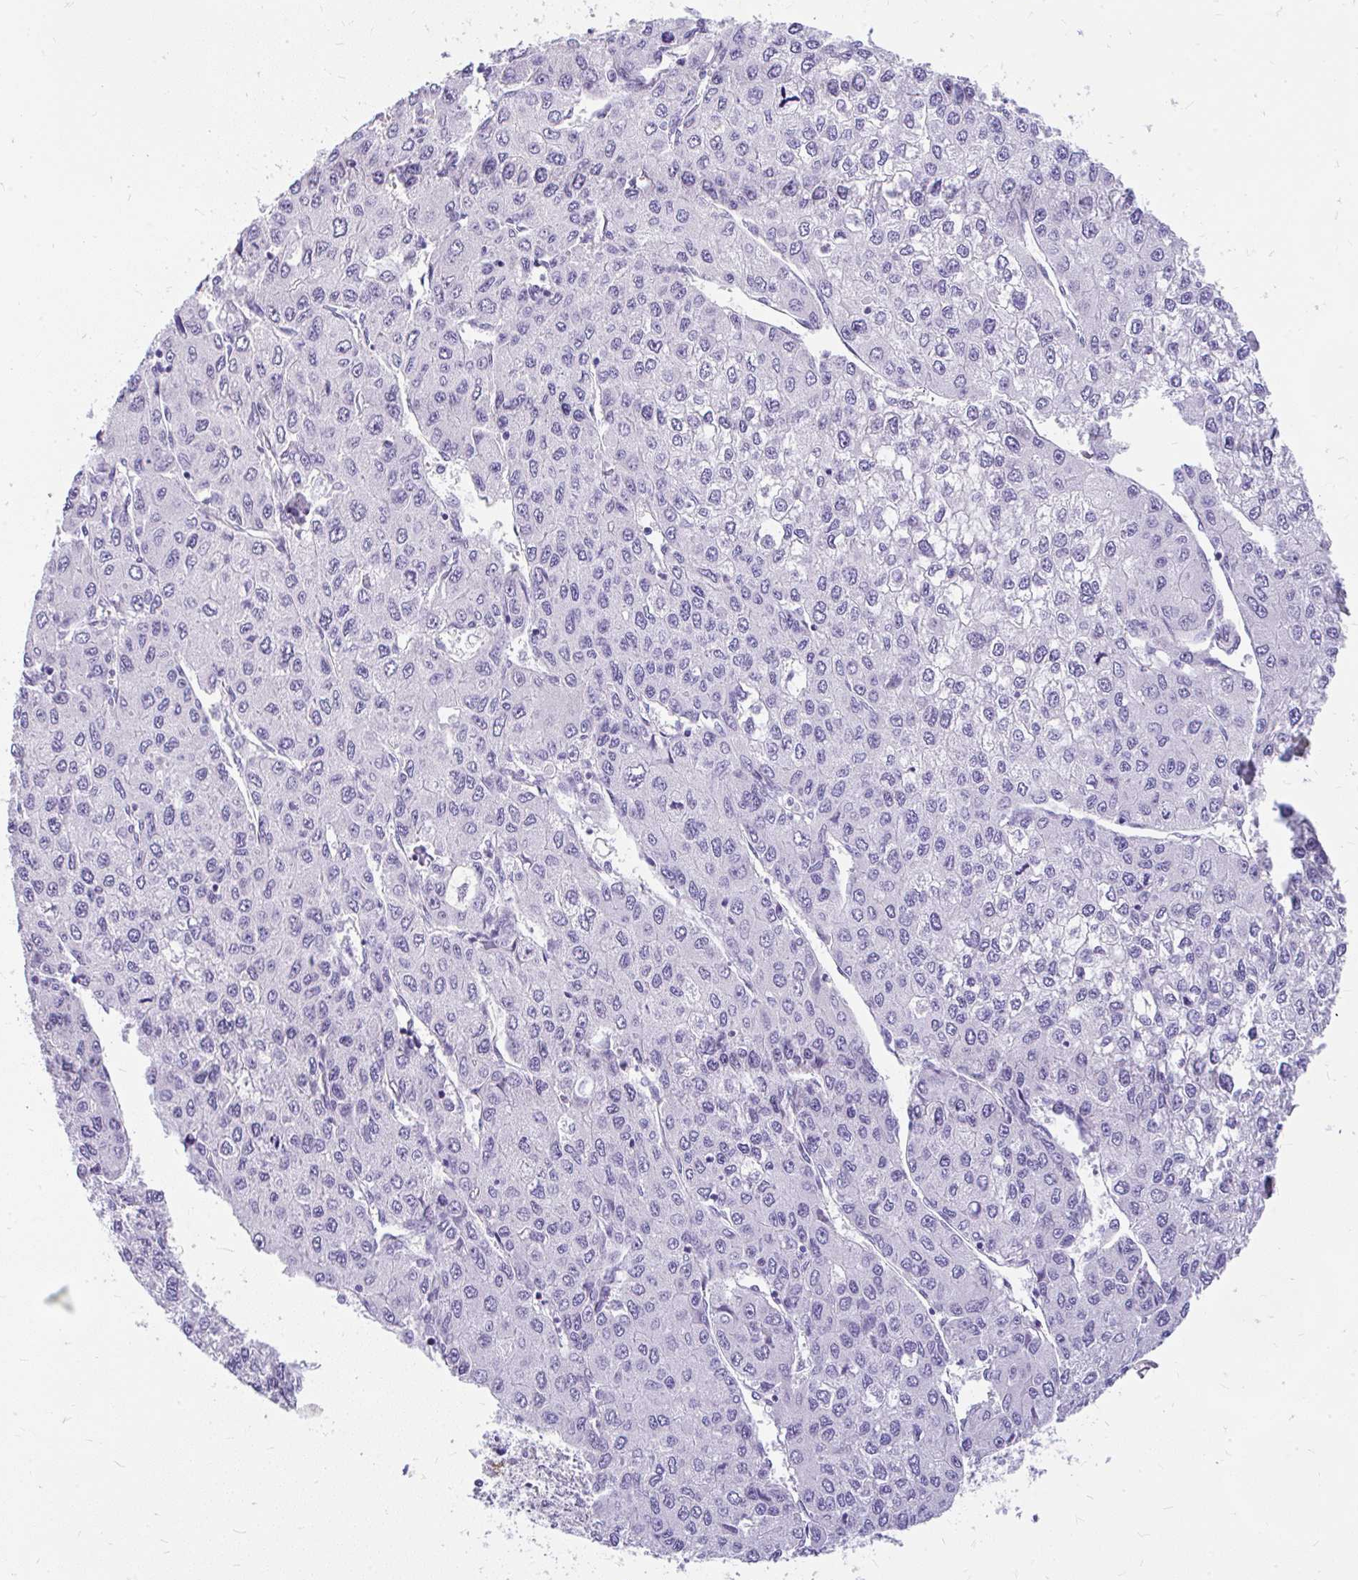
{"staining": {"intensity": "negative", "quantity": "none", "location": "none"}, "tissue": "liver cancer", "cell_type": "Tumor cells", "image_type": "cancer", "snomed": [{"axis": "morphology", "description": "Carcinoma, Hepatocellular, NOS"}, {"axis": "topography", "description": "Liver"}], "caption": "IHC photomicrograph of neoplastic tissue: human liver cancer stained with DAB exhibits no significant protein positivity in tumor cells. (DAB IHC visualized using brightfield microscopy, high magnification).", "gene": "FAM83C", "patient": {"sex": "female", "age": 66}}